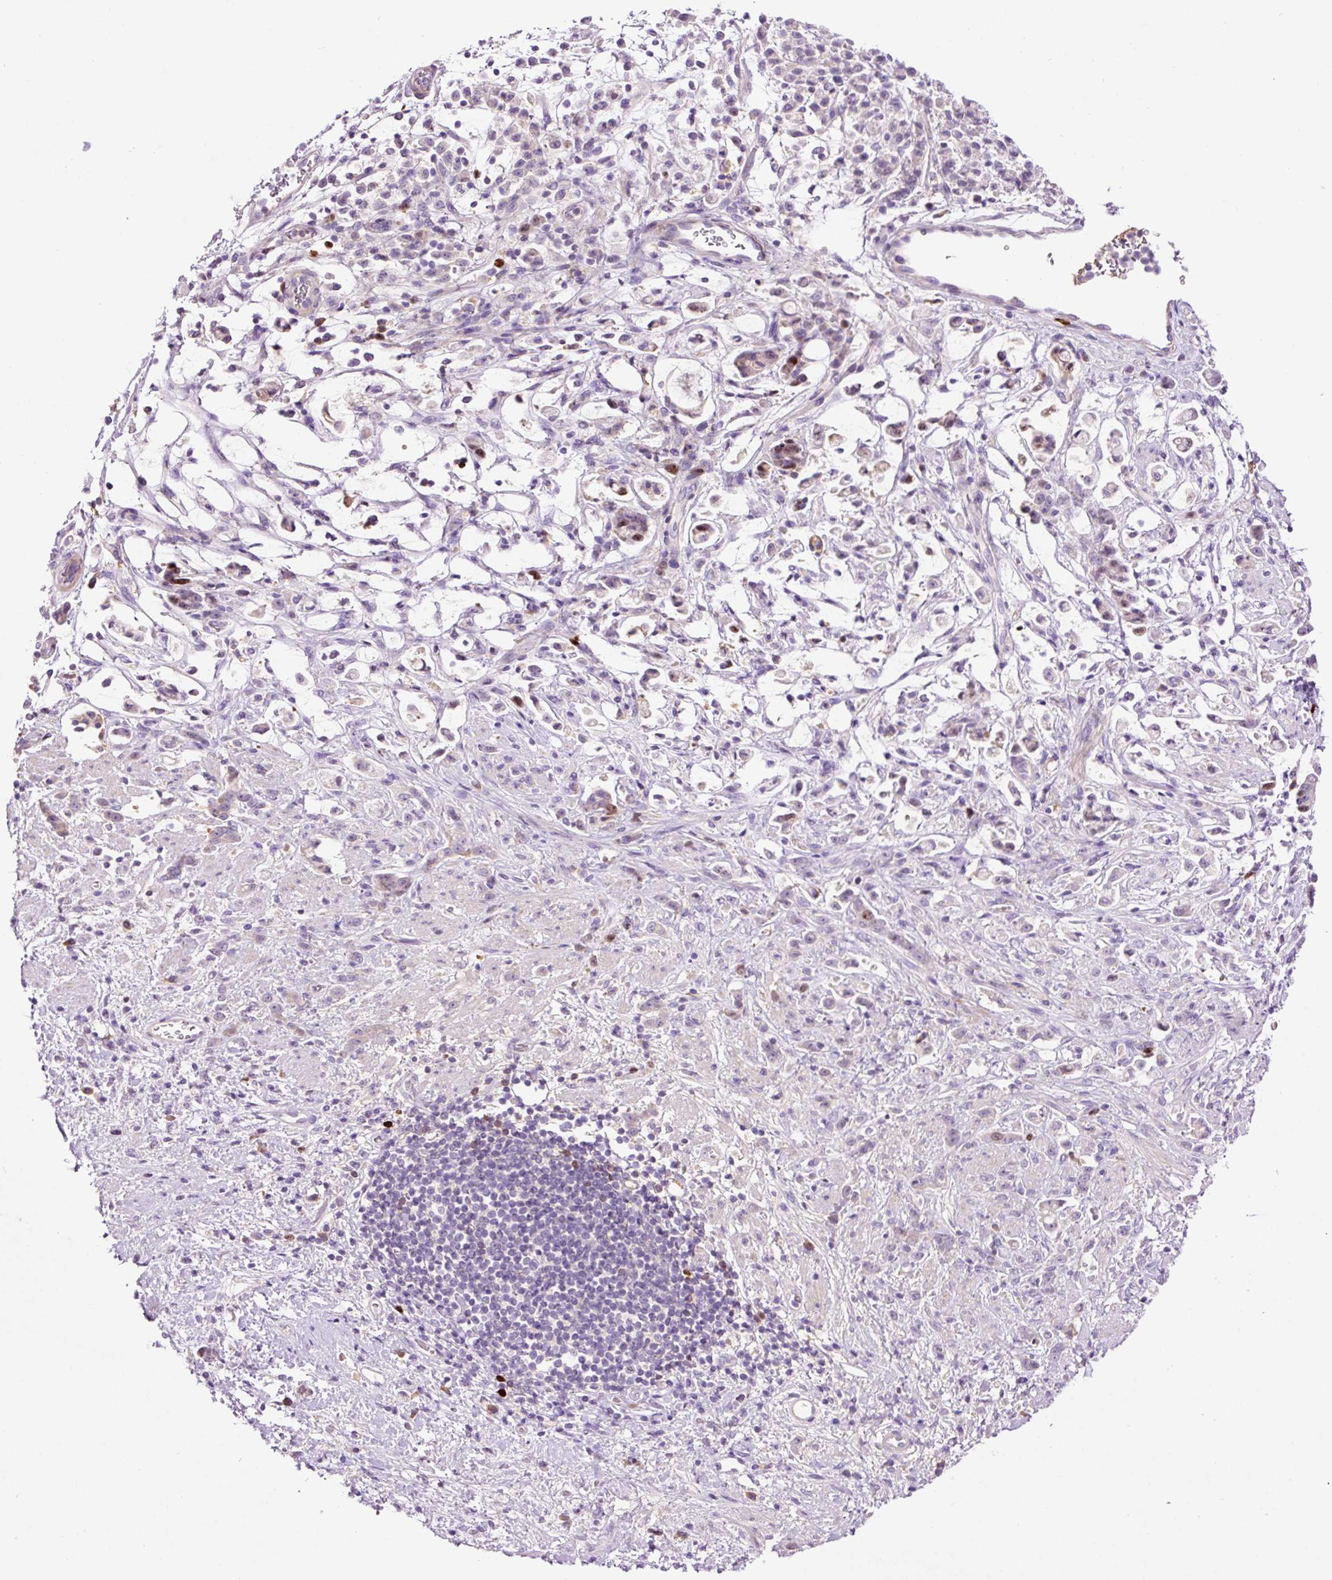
{"staining": {"intensity": "moderate", "quantity": "<25%", "location": "nuclear"}, "tissue": "stomach cancer", "cell_type": "Tumor cells", "image_type": "cancer", "snomed": [{"axis": "morphology", "description": "Adenocarcinoma, NOS"}, {"axis": "topography", "description": "Stomach"}], "caption": "Tumor cells show low levels of moderate nuclear positivity in approximately <25% of cells in stomach cancer (adenocarcinoma).", "gene": "DPPA4", "patient": {"sex": "female", "age": 60}}